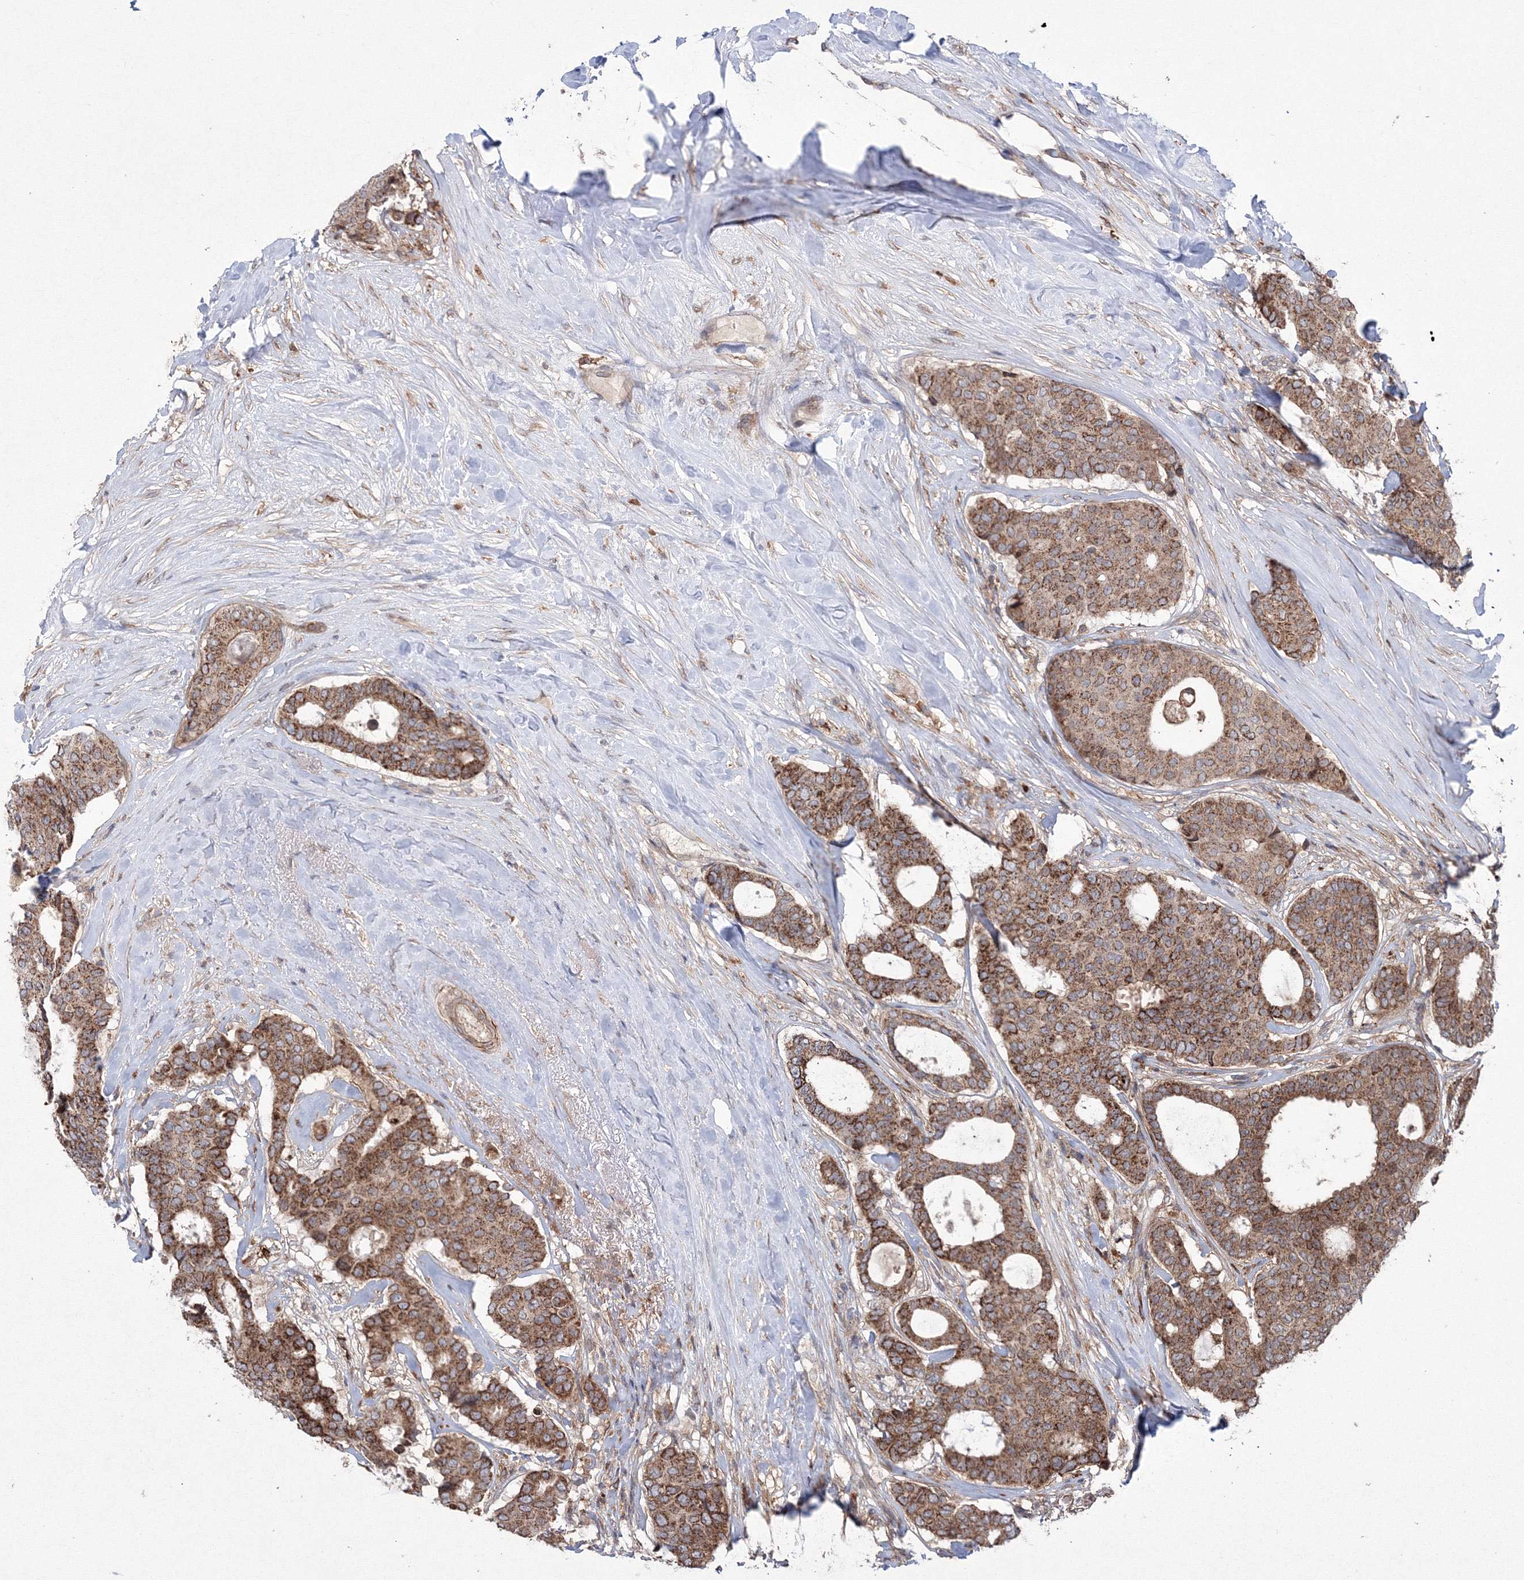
{"staining": {"intensity": "strong", "quantity": ">75%", "location": "cytoplasmic/membranous"}, "tissue": "breast cancer", "cell_type": "Tumor cells", "image_type": "cancer", "snomed": [{"axis": "morphology", "description": "Duct carcinoma"}, {"axis": "topography", "description": "Breast"}], "caption": "An IHC image of neoplastic tissue is shown. Protein staining in brown highlights strong cytoplasmic/membranous positivity in intraductal carcinoma (breast) within tumor cells. The protein is stained brown, and the nuclei are stained in blue (DAB (3,3'-diaminobenzidine) IHC with brightfield microscopy, high magnification).", "gene": "RANBP3L", "patient": {"sex": "female", "age": 75}}